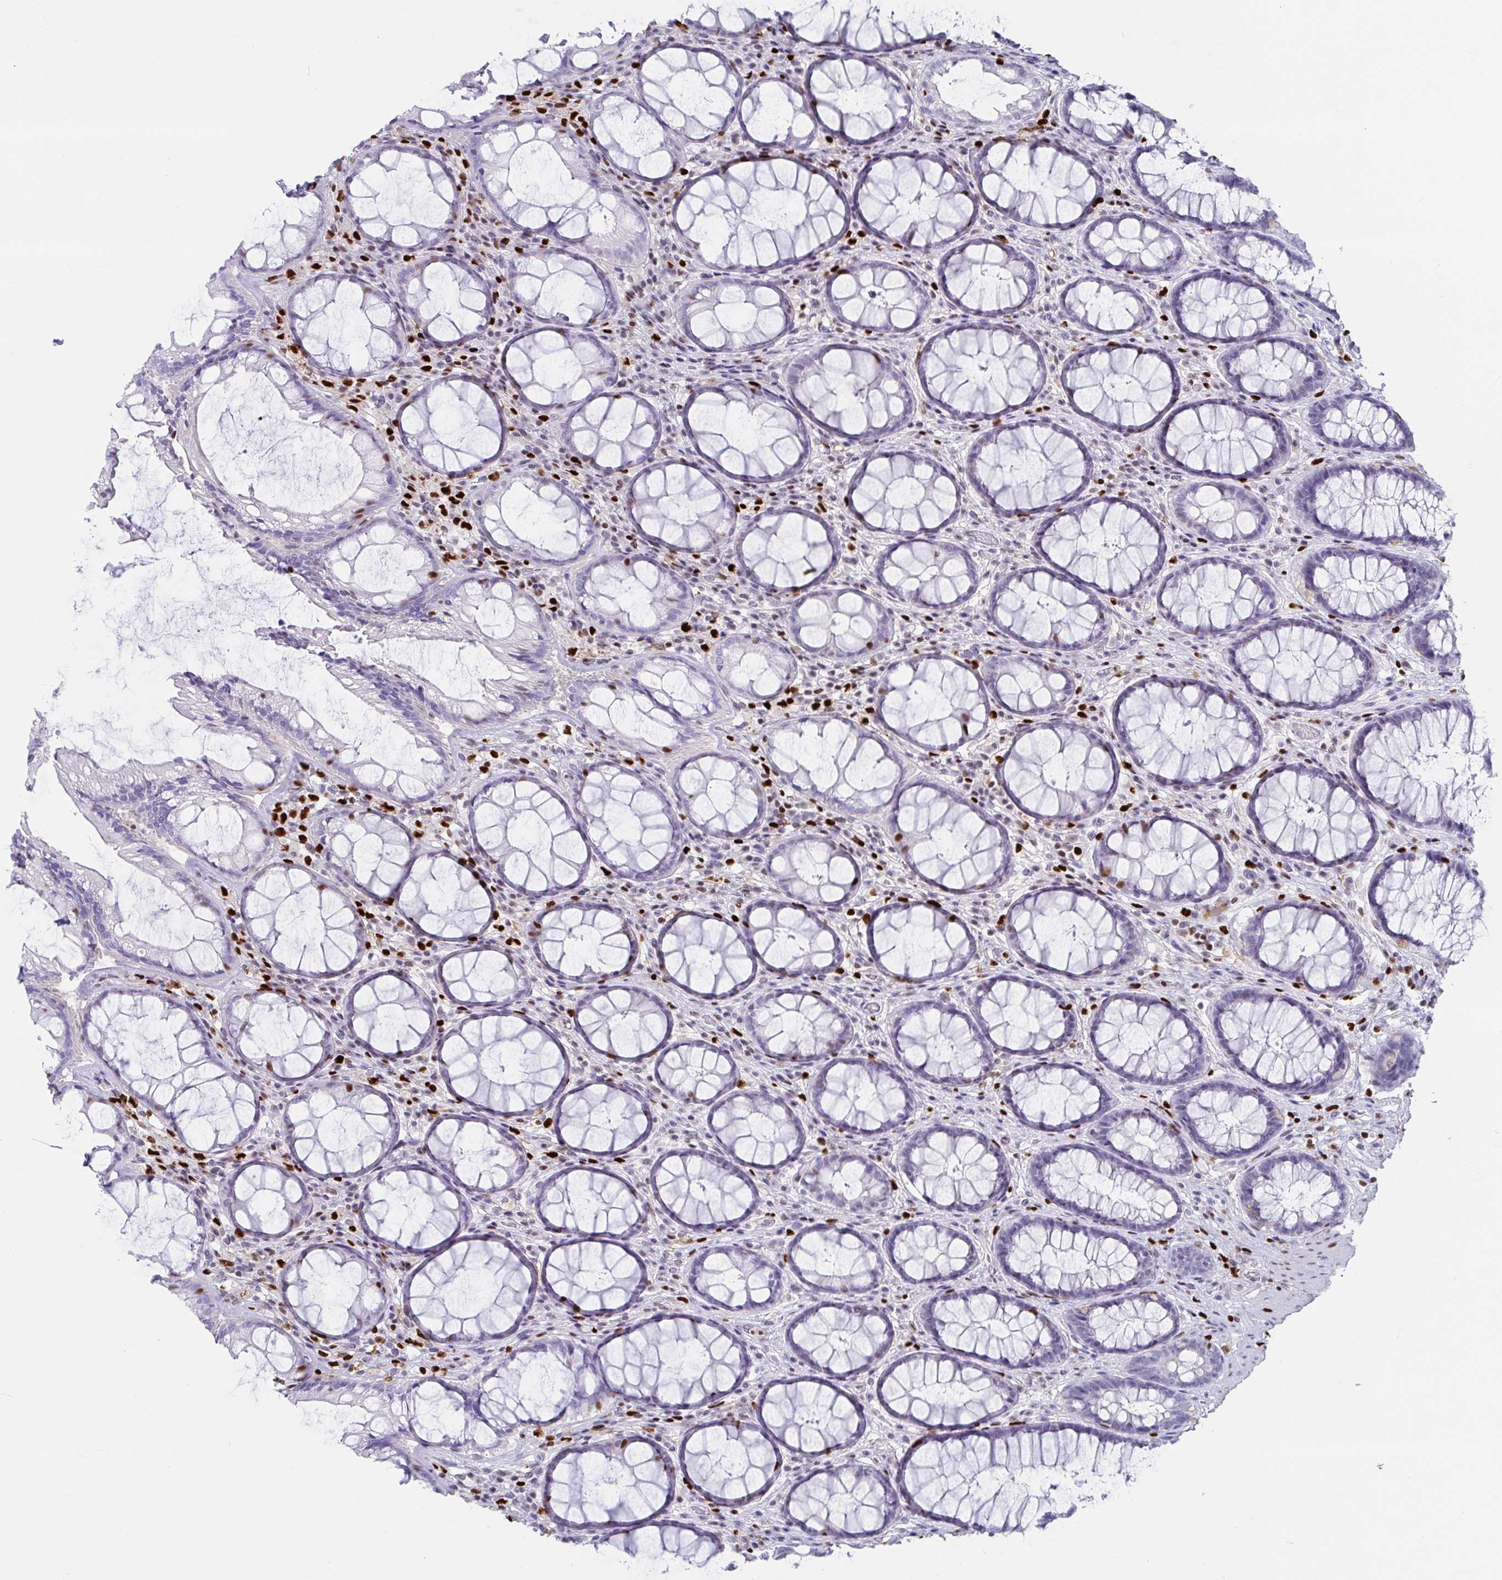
{"staining": {"intensity": "negative", "quantity": "none", "location": "none"}, "tissue": "rectum", "cell_type": "Glandular cells", "image_type": "normal", "snomed": [{"axis": "morphology", "description": "Normal tissue, NOS"}, {"axis": "topography", "description": "Rectum"}], "caption": "An immunohistochemistry (IHC) image of unremarkable rectum is shown. There is no staining in glandular cells of rectum.", "gene": "ZNF586", "patient": {"sex": "male", "age": 72}}